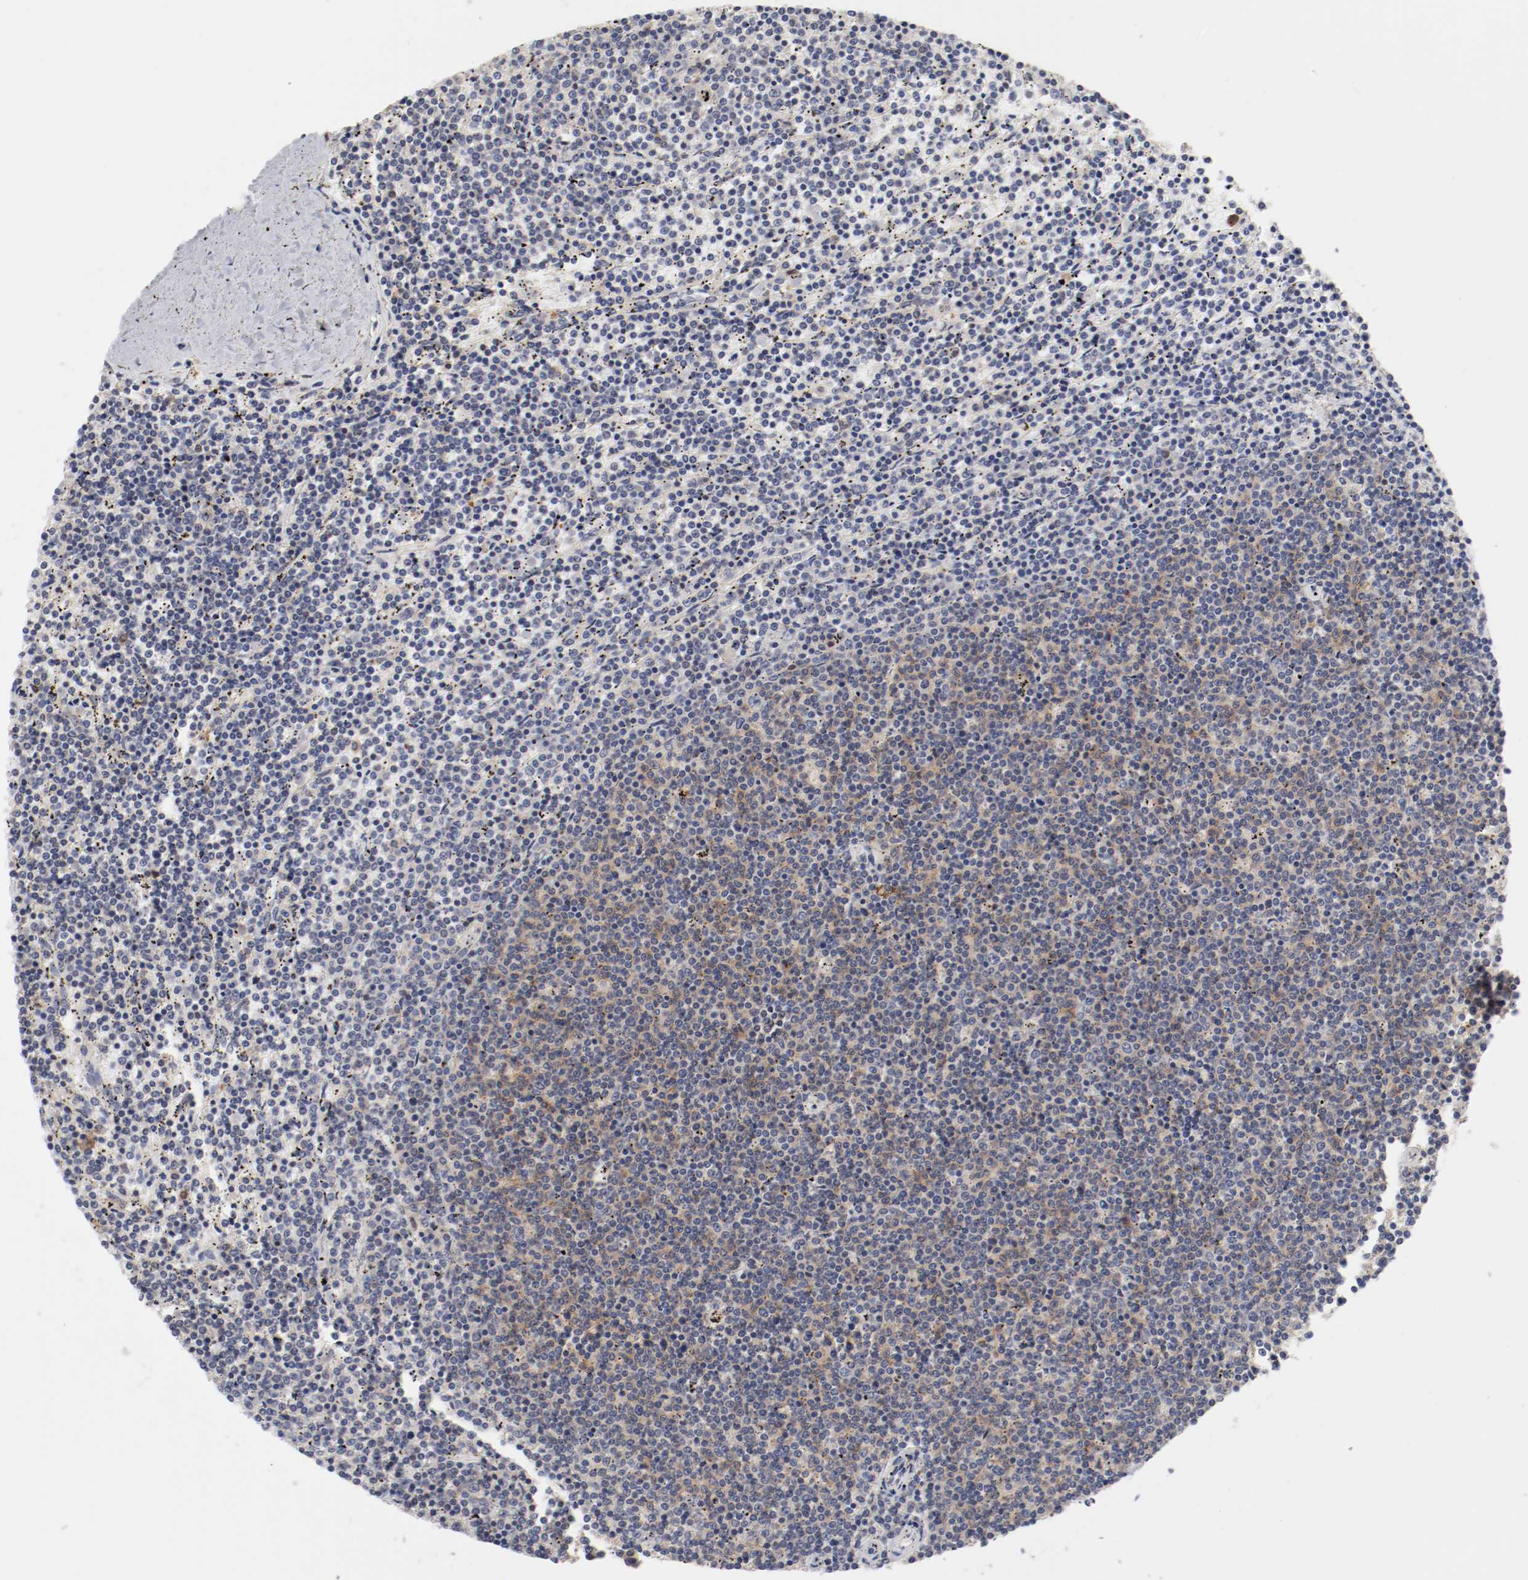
{"staining": {"intensity": "weak", "quantity": "25%-75%", "location": "cytoplasmic/membranous"}, "tissue": "lymphoma", "cell_type": "Tumor cells", "image_type": "cancer", "snomed": [{"axis": "morphology", "description": "Malignant lymphoma, non-Hodgkin's type, Low grade"}, {"axis": "topography", "description": "Spleen"}], "caption": "Immunohistochemistry image of neoplastic tissue: human lymphoma stained using immunohistochemistry shows low levels of weak protein expression localized specifically in the cytoplasmic/membranous of tumor cells, appearing as a cytoplasmic/membranous brown color.", "gene": "CBL", "patient": {"sex": "female", "age": 50}}